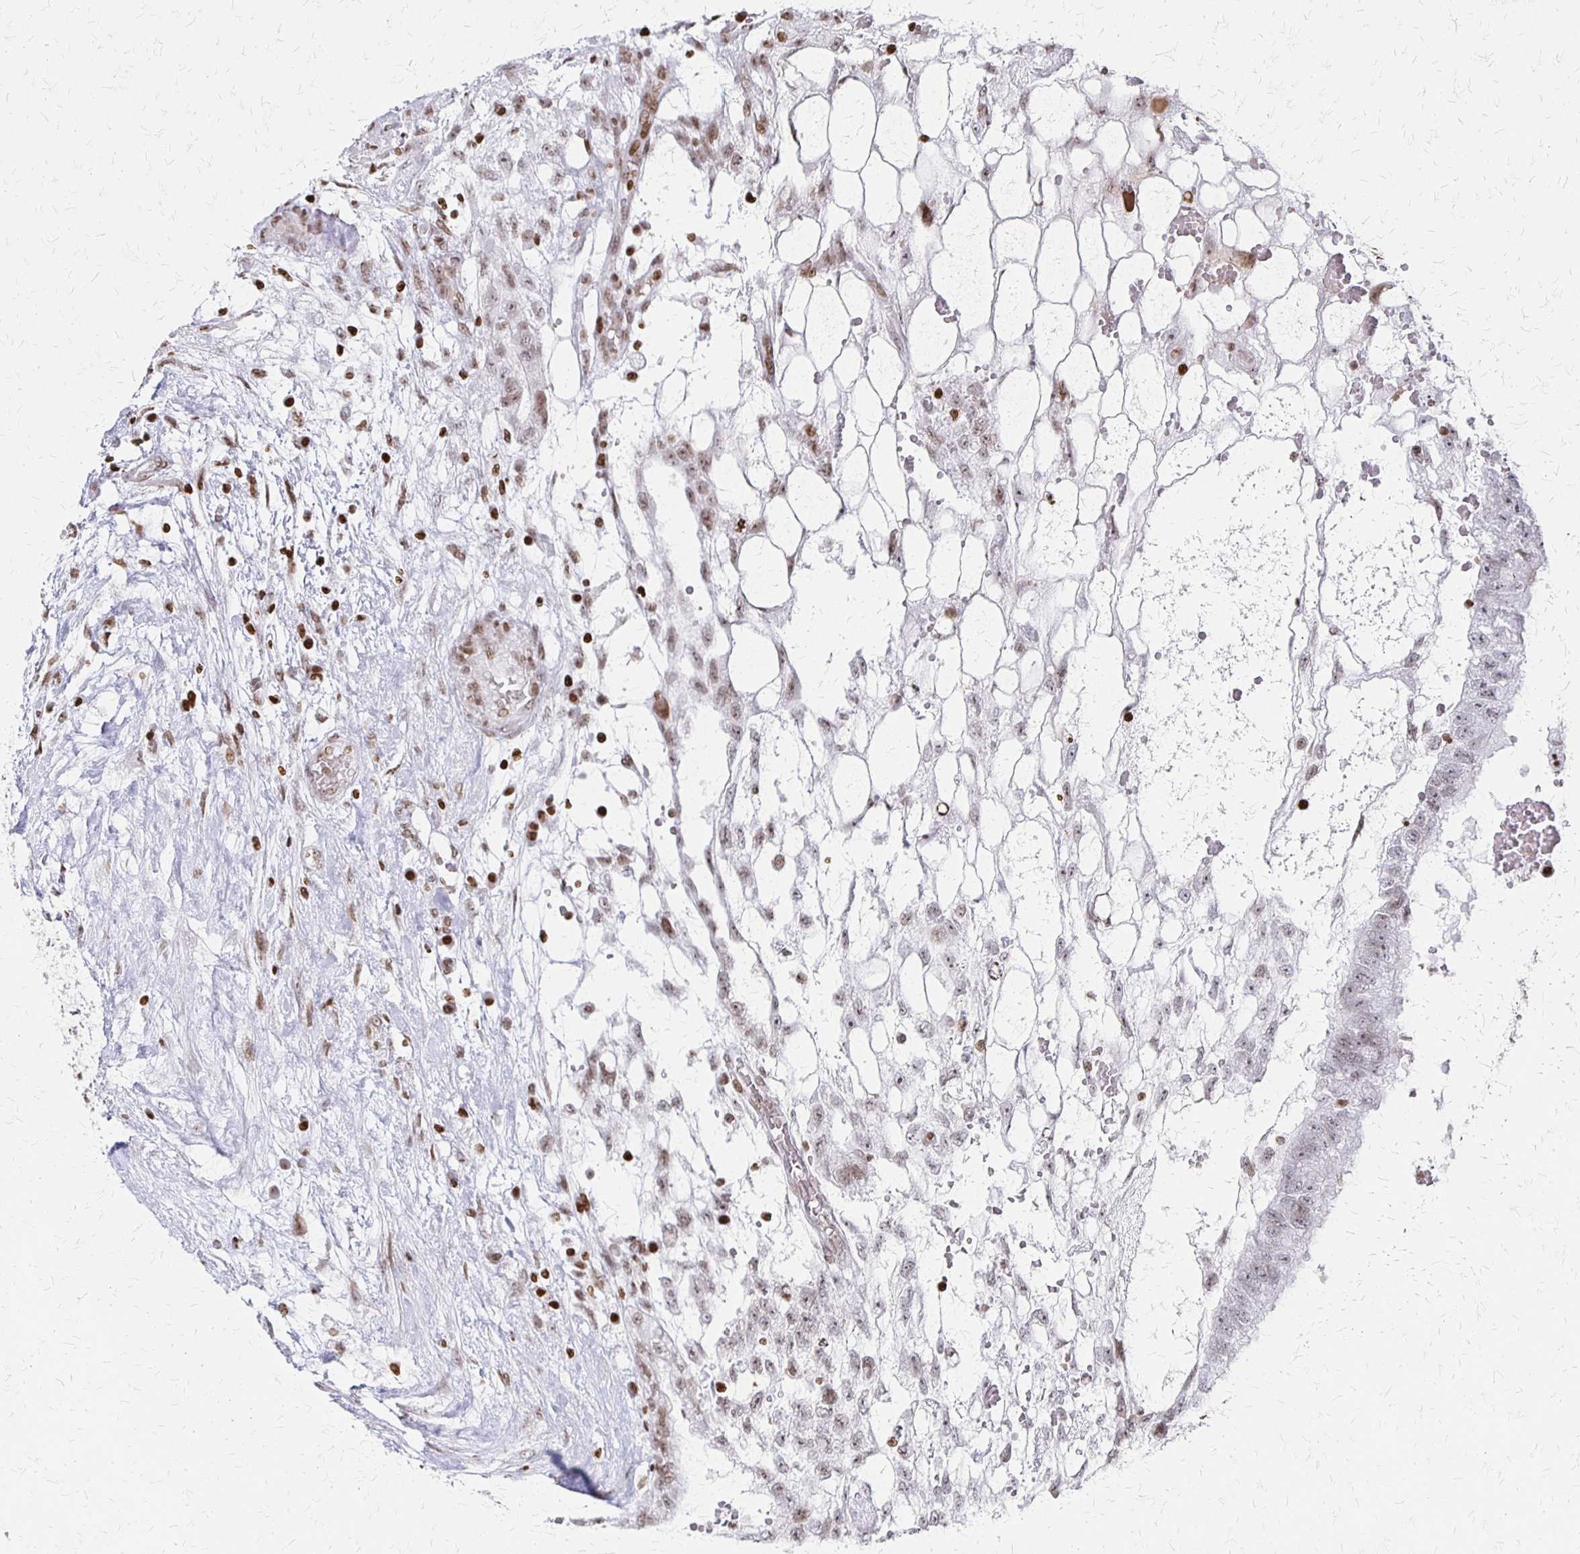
{"staining": {"intensity": "weak", "quantity": "25%-75%", "location": "nuclear"}, "tissue": "testis cancer", "cell_type": "Tumor cells", "image_type": "cancer", "snomed": [{"axis": "morphology", "description": "Normal tissue, NOS"}, {"axis": "morphology", "description": "Carcinoma, Embryonal, NOS"}, {"axis": "topography", "description": "Testis"}], "caption": "Human testis embryonal carcinoma stained for a protein (brown) shows weak nuclear positive expression in about 25%-75% of tumor cells.", "gene": "ZNF280C", "patient": {"sex": "male", "age": 32}}